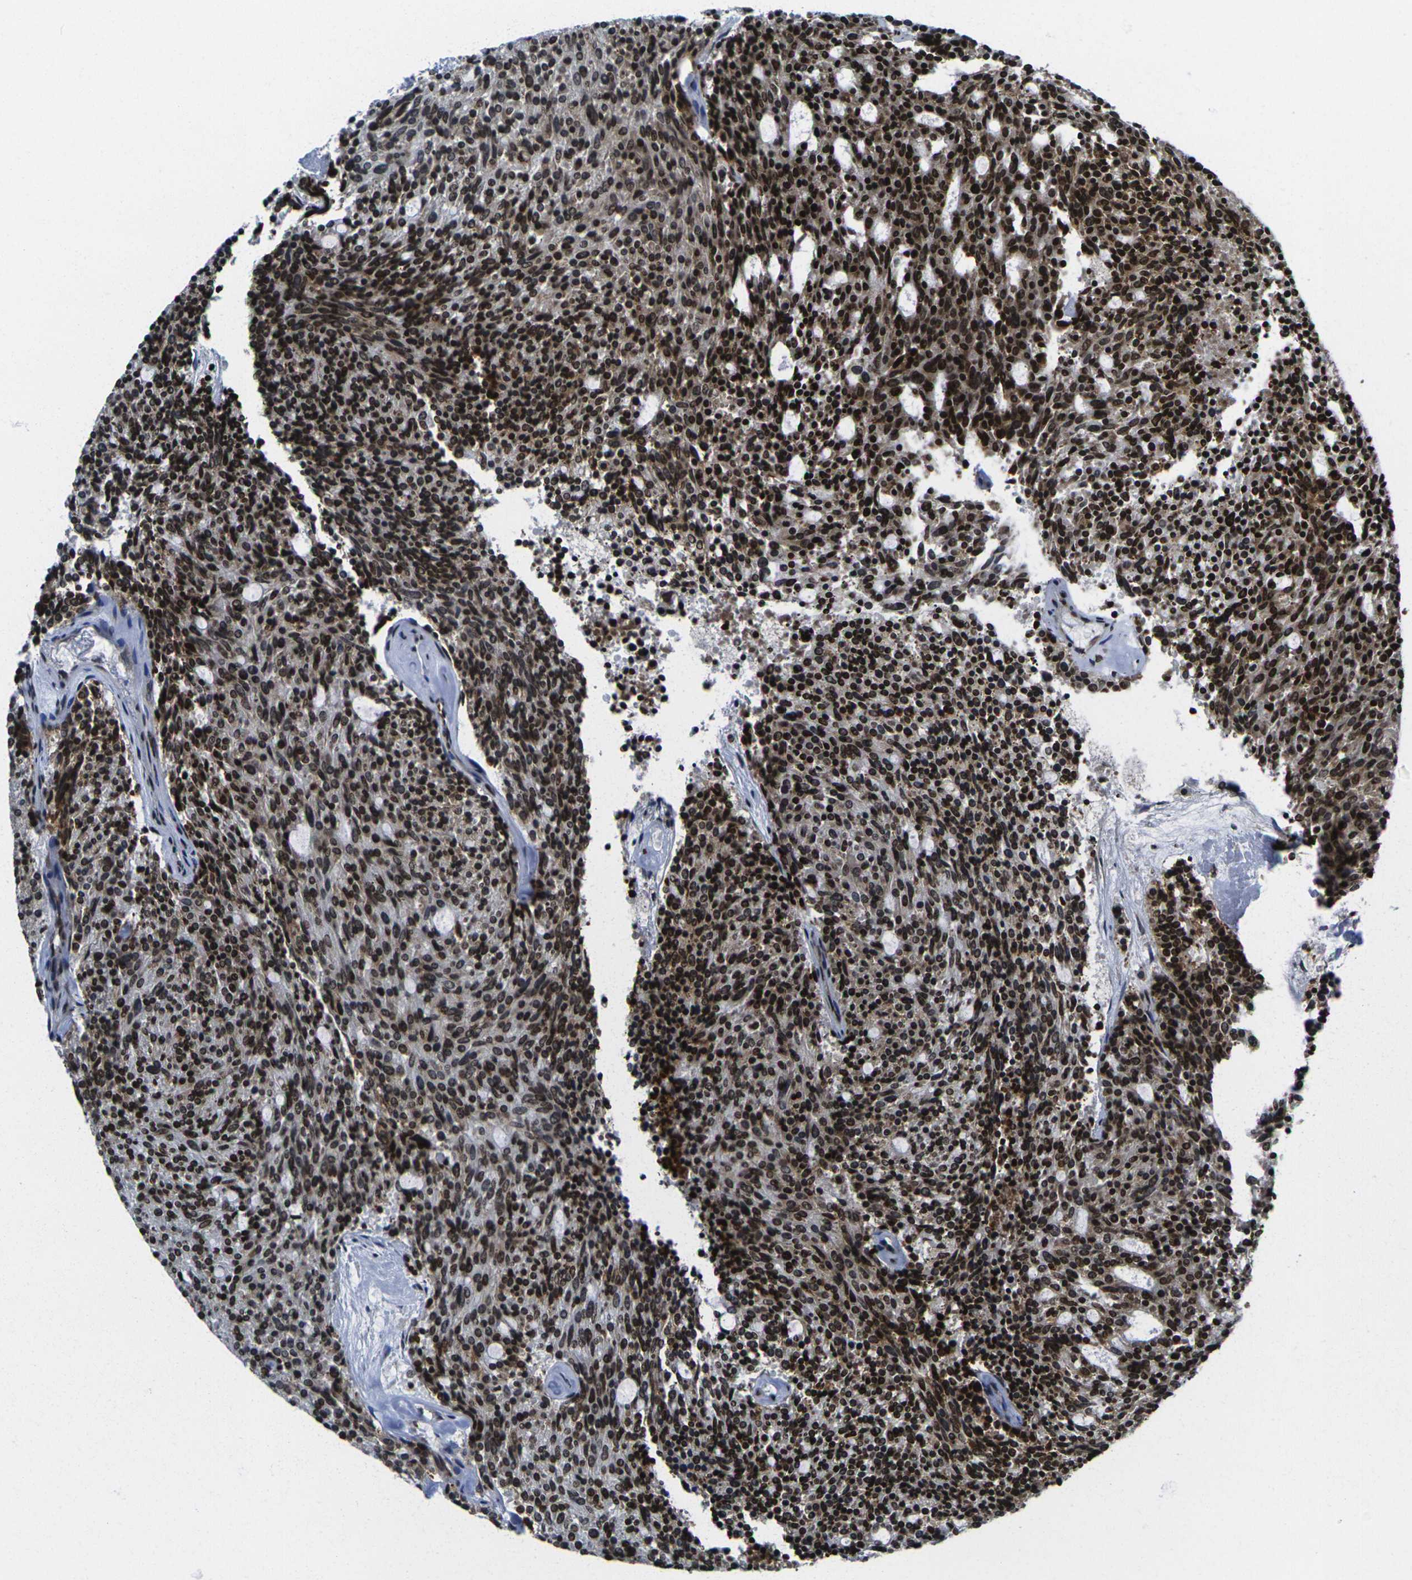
{"staining": {"intensity": "strong", "quantity": ">75%", "location": "nuclear"}, "tissue": "carcinoid", "cell_type": "Tumor cells", "image_type": "cancer", "snomed": [{"axis": "morphology", "description": "Carcinoid, malignant, NOS"}, {"axis": "topography", "description": "Pancreas"}], "caption": "A high amount of strong nuclear expression is identified in approximately >75% of tumor cells in carcinoid (malignant) tissue.", "gene": "H1-10", "patient": {"sex": "female", "age": 54}}